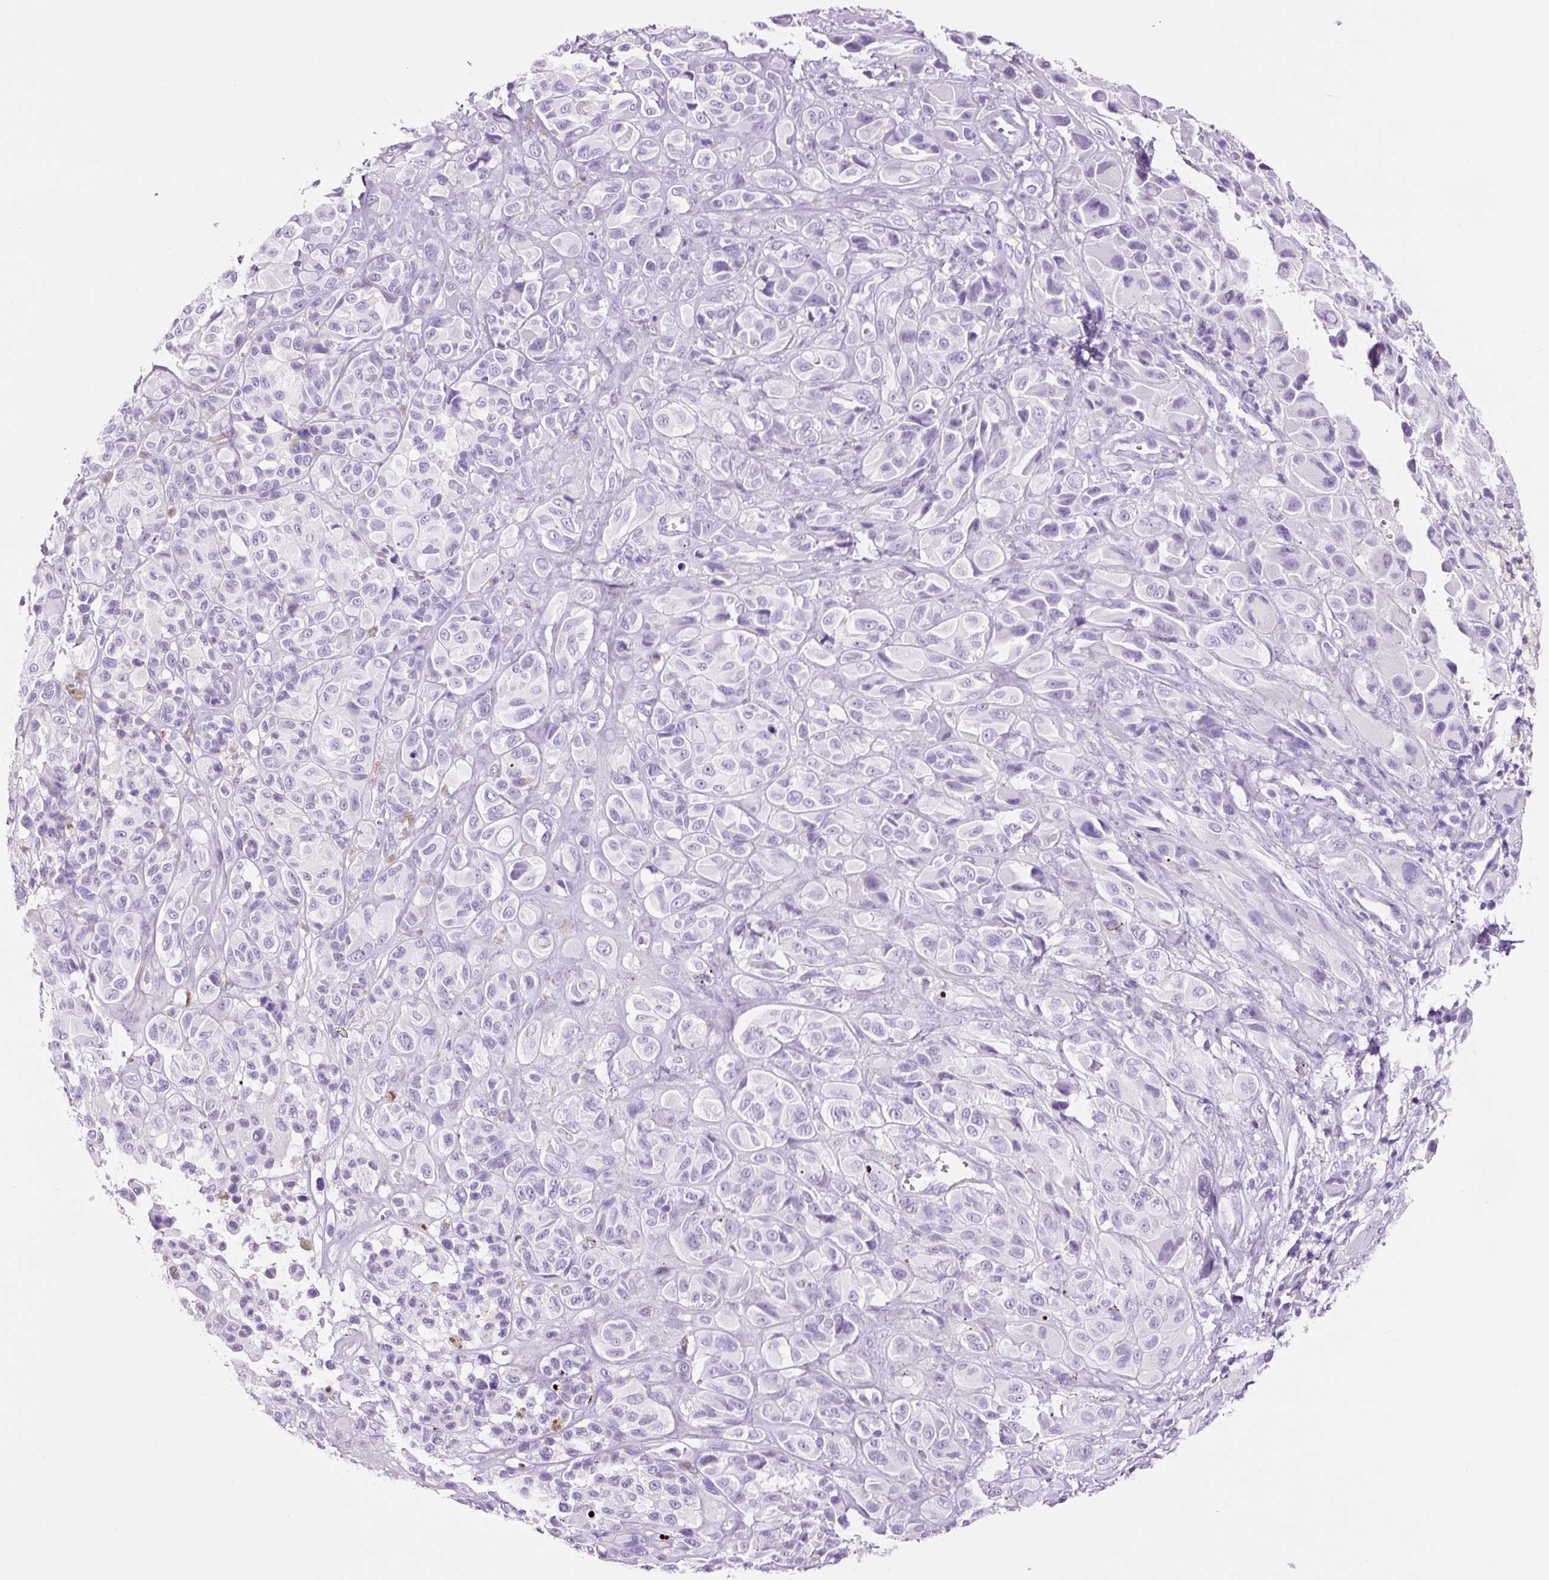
{"staining": {"intensity": "negative", "quantity": "none", "location": "none"}, "tissue": "melanoma", "cell_type": "Tumor cells", "image_type": "cancer", "snomed": [{"axis": "morphology", "description": "Malignant melanoma, NOS"}, {"axis": "topography", "description": "Skin of trunk"}], "caption": "Immunohistochemistry micrograph of neoplastic tissue: human malignant melanoma stained with DAB (3,3'-diaminobenzidine) demonstrates no significant protein staining in tumor cells.", "gene": "ADSS1", "patient": {"sex": "male", "age": 71}}